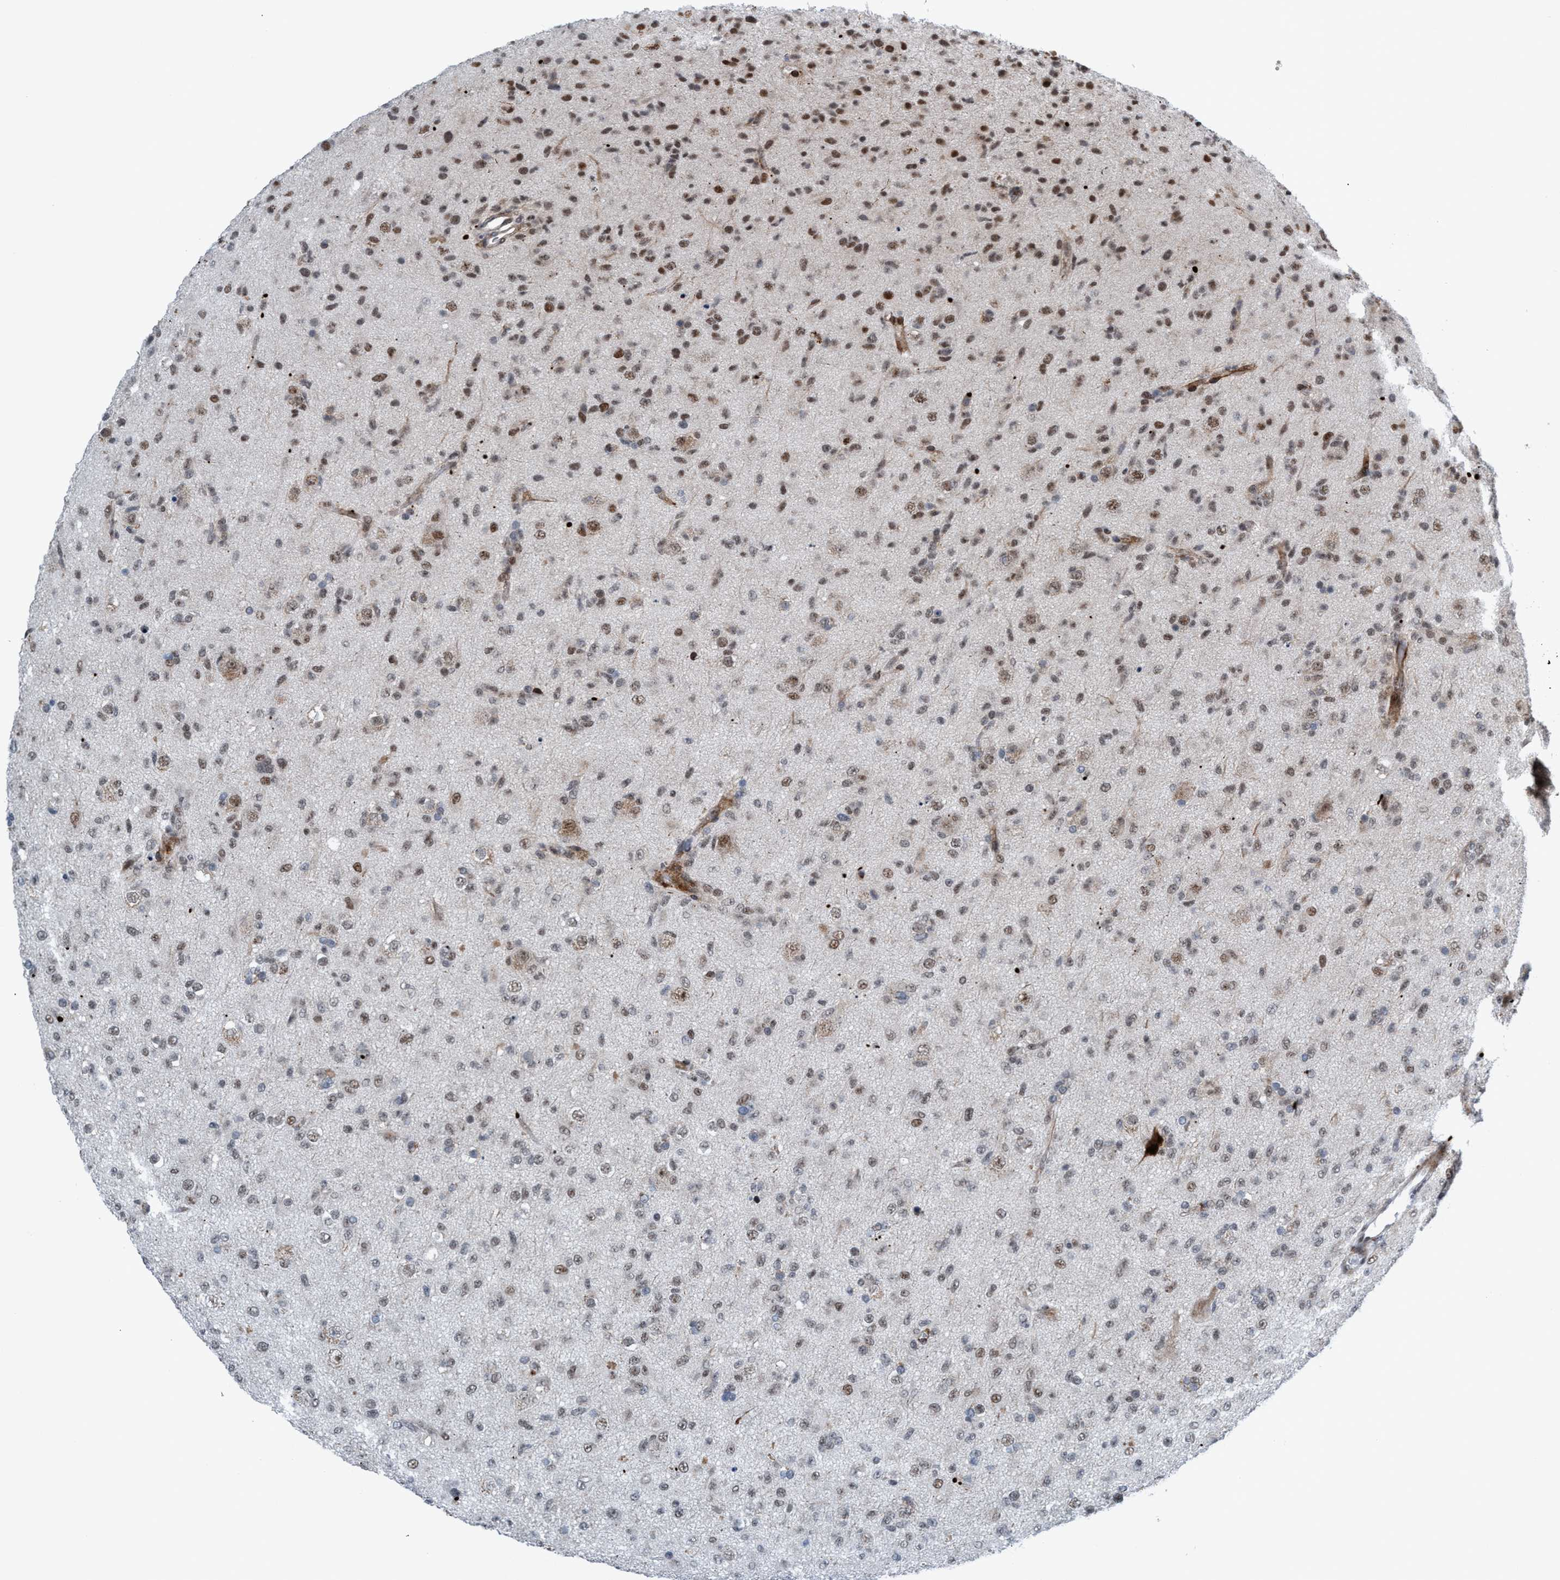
{"staining": {"intensity": "weak", "quantity": "25%-75%", "location": "nuclear"}, "tissue": "glioma", "cell_type": "Tumor cells", "image_type": "cancer", "snomed": [{"axis": "morphology", "description": "Glioma, malignant, Low grade"}, {"axis": "topography", "description": "Brain"}], "caption": "This histopathology image demonstrates glioma stained with immunohistochemistry (IHC) to label a protein in brown. The nuclear of tumor cells show weak positivity for the protein. Nuclei are counter-stained blue.", "gene": "CWC27", "patient": {"sex": "male", "age": 65}}